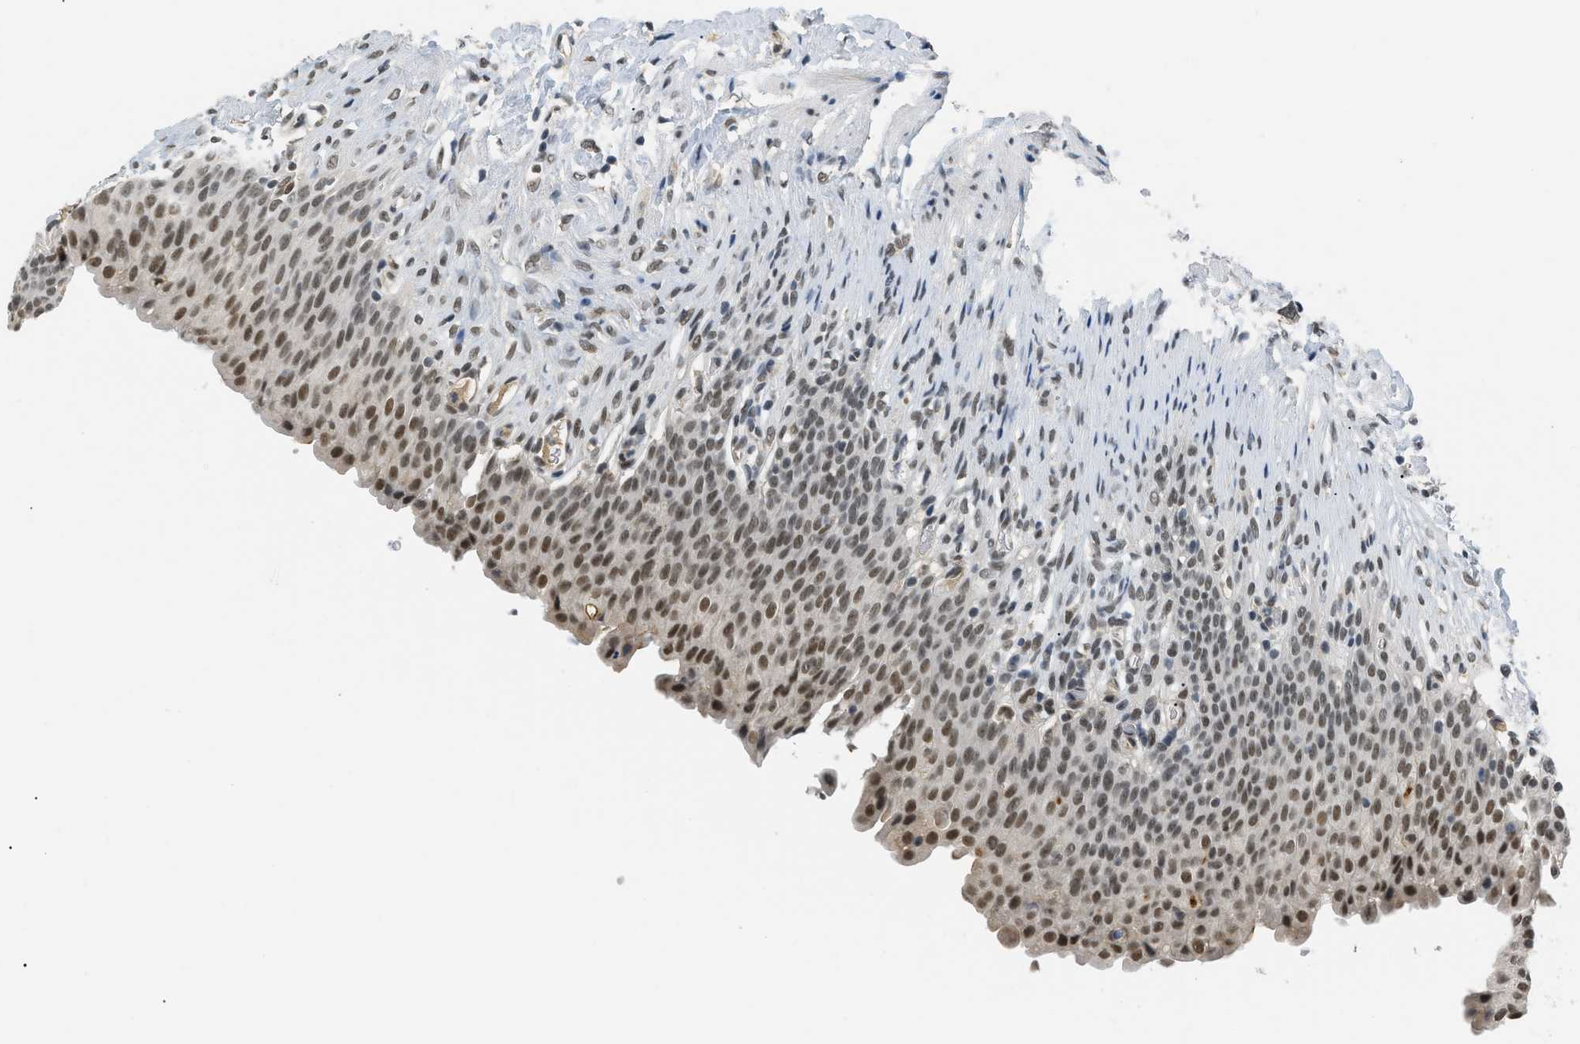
{"staining": {"intensity": "strong", "quantity": "<25%", "location": "nuclear"}, "tissue": "urinary bladder", "cell_type": "Urothelial cells", "image_type": "normal", "snomed": [{"axis": "morphology", "description": "Normal tissue, NOS"}, {"axis": "topography", "description": "Urinary bladder"}], "caption": "A brown stain shows strong nuclear staining of a protein in urothelial cells of unremarkable human urinary bladder. (brown staining indicates protein expression, while blue staining denotes nuclei).", "gene": "MZF1", "patient": {"sex": "female", "age": 79}}